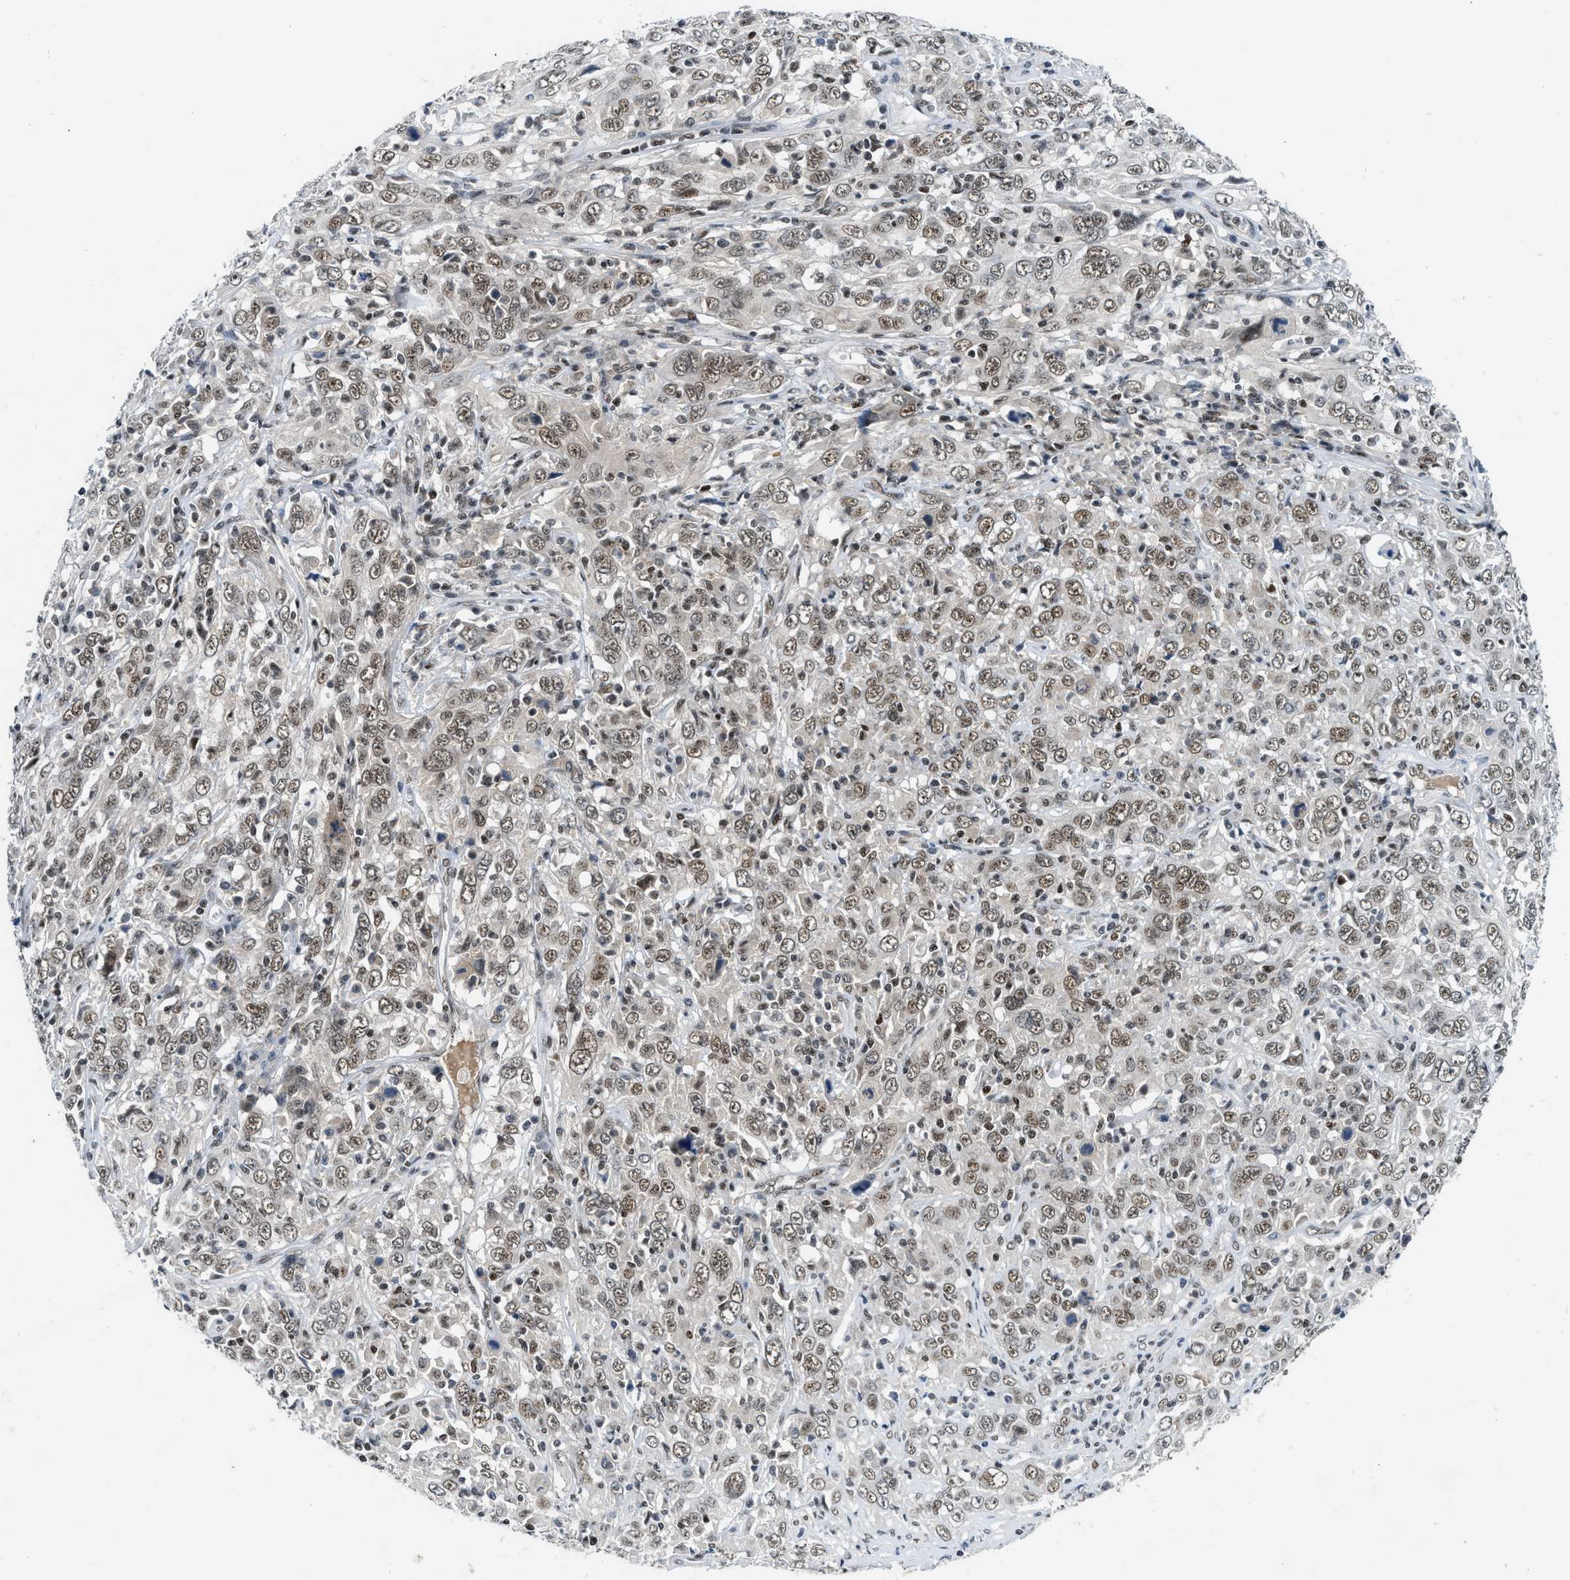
{"staining": {"intensity": "moderate", "quantity": ">75%", "location": "nuclear"}, "tissue": "cervical cancer", "cell_type": "Tumor cells", "image_type": "cancer", "snomed": [{"axis": "morphology", "description": "Squamous cell carcinoma, NOS"}, {"axis": "topography", "description": "Cervix"}], "caption": "The image shows a brown stain indicating the presence of a protein in the nuclear of tumor cells in squamous cell carcinoma (cervical). The staining is performed using DAB (3,3'-diaminobenzidine) brown chromogen to label protein expression. The nuclei are counter-stained blue using hematoxylin.", "gene": "NCOA1", "patient": {"sex": "female", "age": 46}}